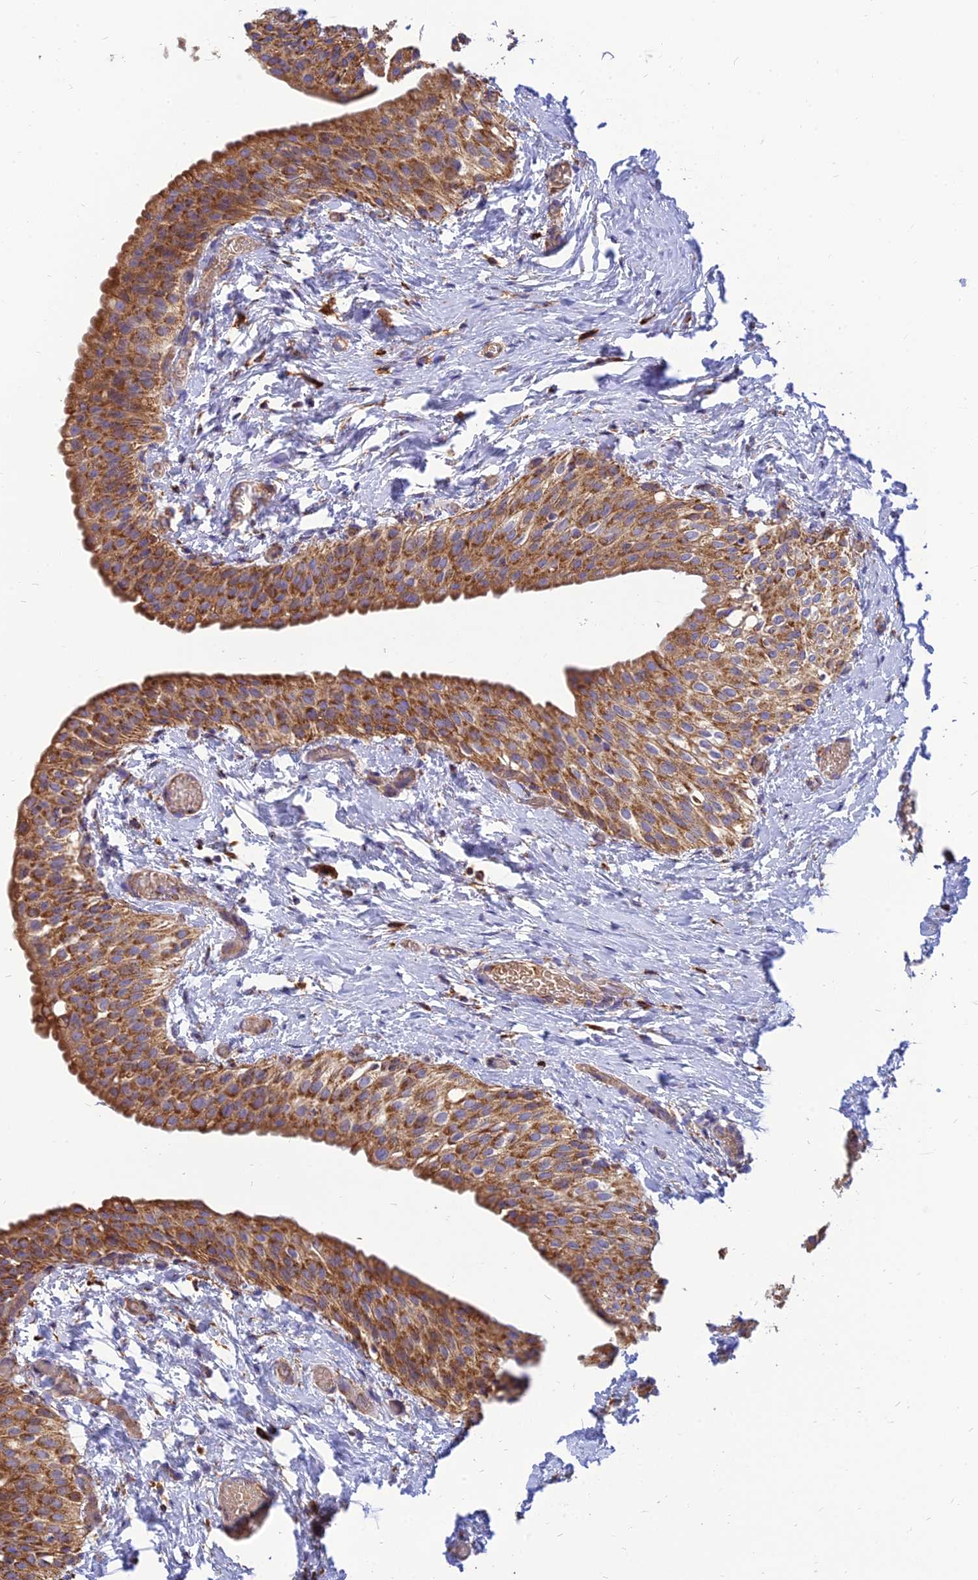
{"staining": {"intensity": "strong", "quantity": ">75%", "location": "cytoplasmic/membranous"}, "tissue": "urinary bladder", "cell_type": "Urothelial cells", "image_type": "normal", "snomed": [{"axis": "morphology", "description": "Normal tissue, NOS"}, {"axis": "topography", "description": "Urinary bladder"}], "caption": "Immunohistochemistry photomicrograph of unremarkable urinary bladder: human urinary bladder stained using IHC demonstrates high levels of strong protein expression localized specifically in the cytoplasmic/membranous of urothelial cells, appearing as a cytoplasmic/membranous brown color.", "gene": "THUMPD2", "patient": {"sex": "male", "age": 1}}